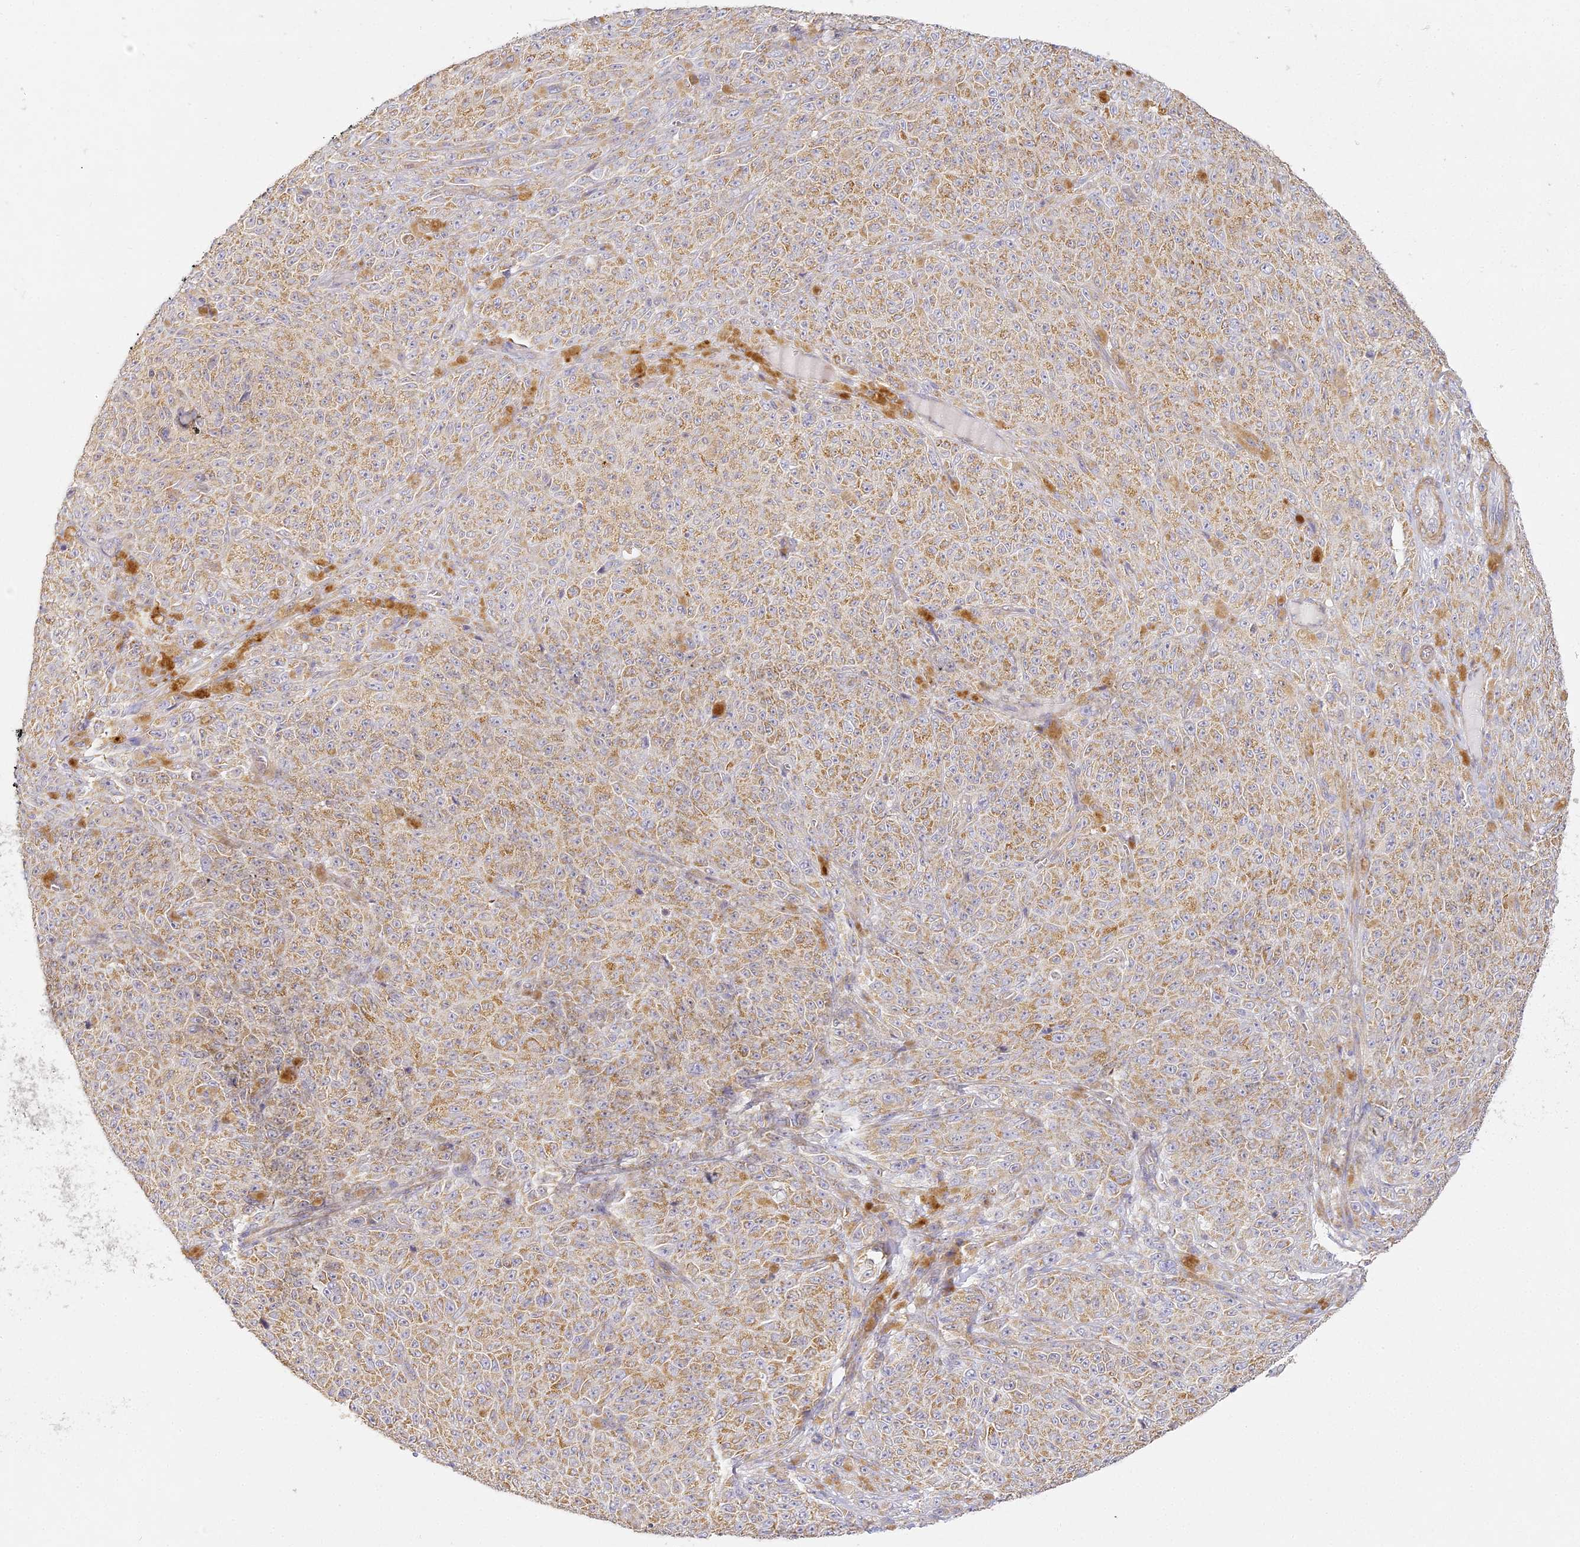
{"staining": {"intensity": "moderate", "quantity": ">75%", "location": "cytoplasmic/membranous"}, "tissue": "melanoma", "cell_type": "Tumor cells", "image_type": "cancer", "snomed": [{"axis": "morphology", "description": "Malignant melanoma, NOS"}, {"axis": "topography", "description": "Skin"}], "caption": "Moderate cytoplasmic/membranous positivity is identified in about >75% of tumor cells in malignant melanoma.", "gene": "MED28", "patient": {"sex": "female", "age": 82}}